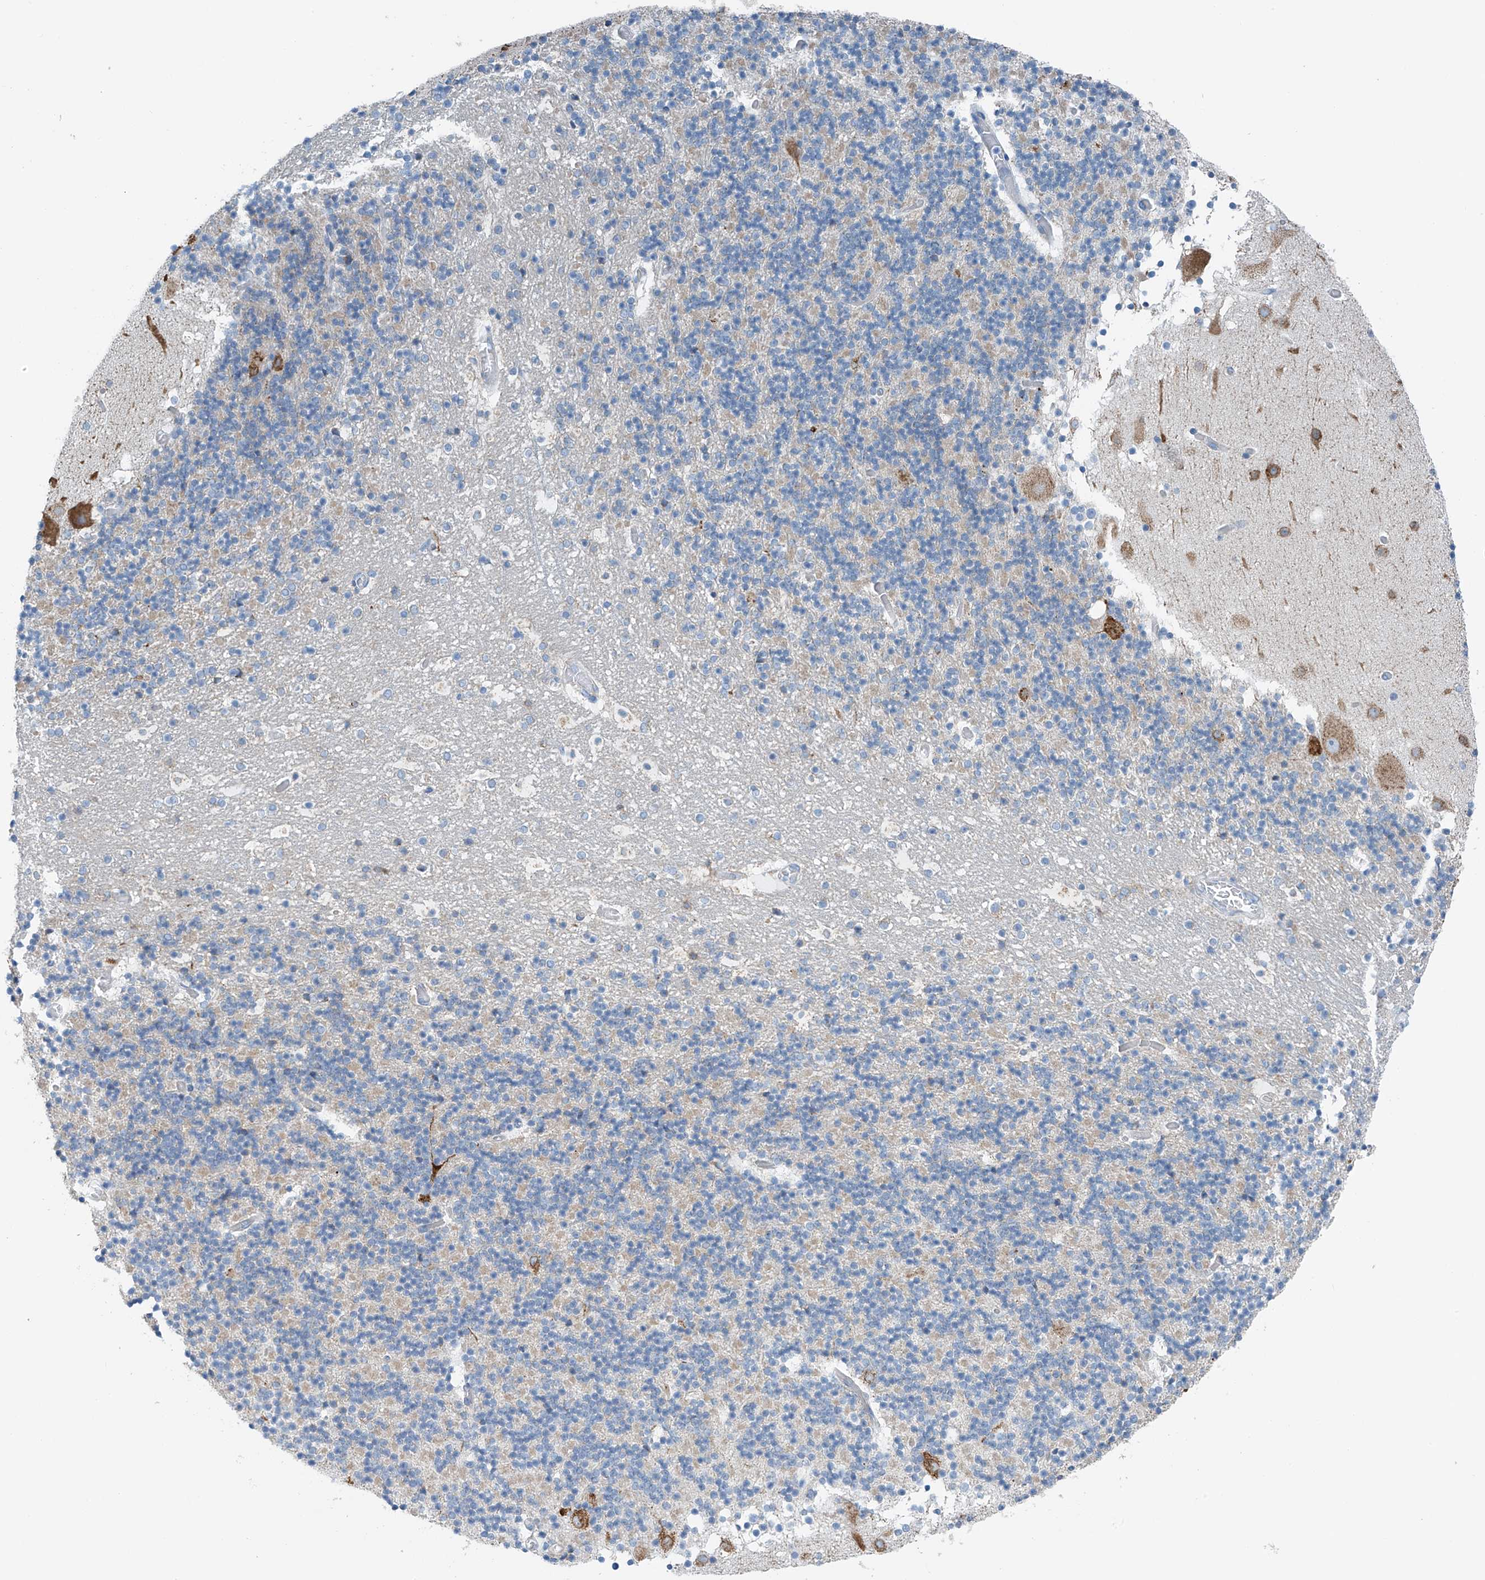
{"staining": {"intensity": "weak", "quantity": "<25%", "location": "cytoplasmic/membranous"}, "tissue": "cerebellum", "cell_type": "Cells in granular layer", "image_type": "normal", "snomed": [{"axis": "morphology", "description": "Normal tissue, NOS"}, {"axis": "topography", "description": "Cerebellum"}], "caption": "A high-resolution photomicrograph shows IHC staining of benign cerebellum, which displays no significant expression in cells in granular layer.", "gene": "RCN2", "patient": {"sex": "male", "age": 57}}